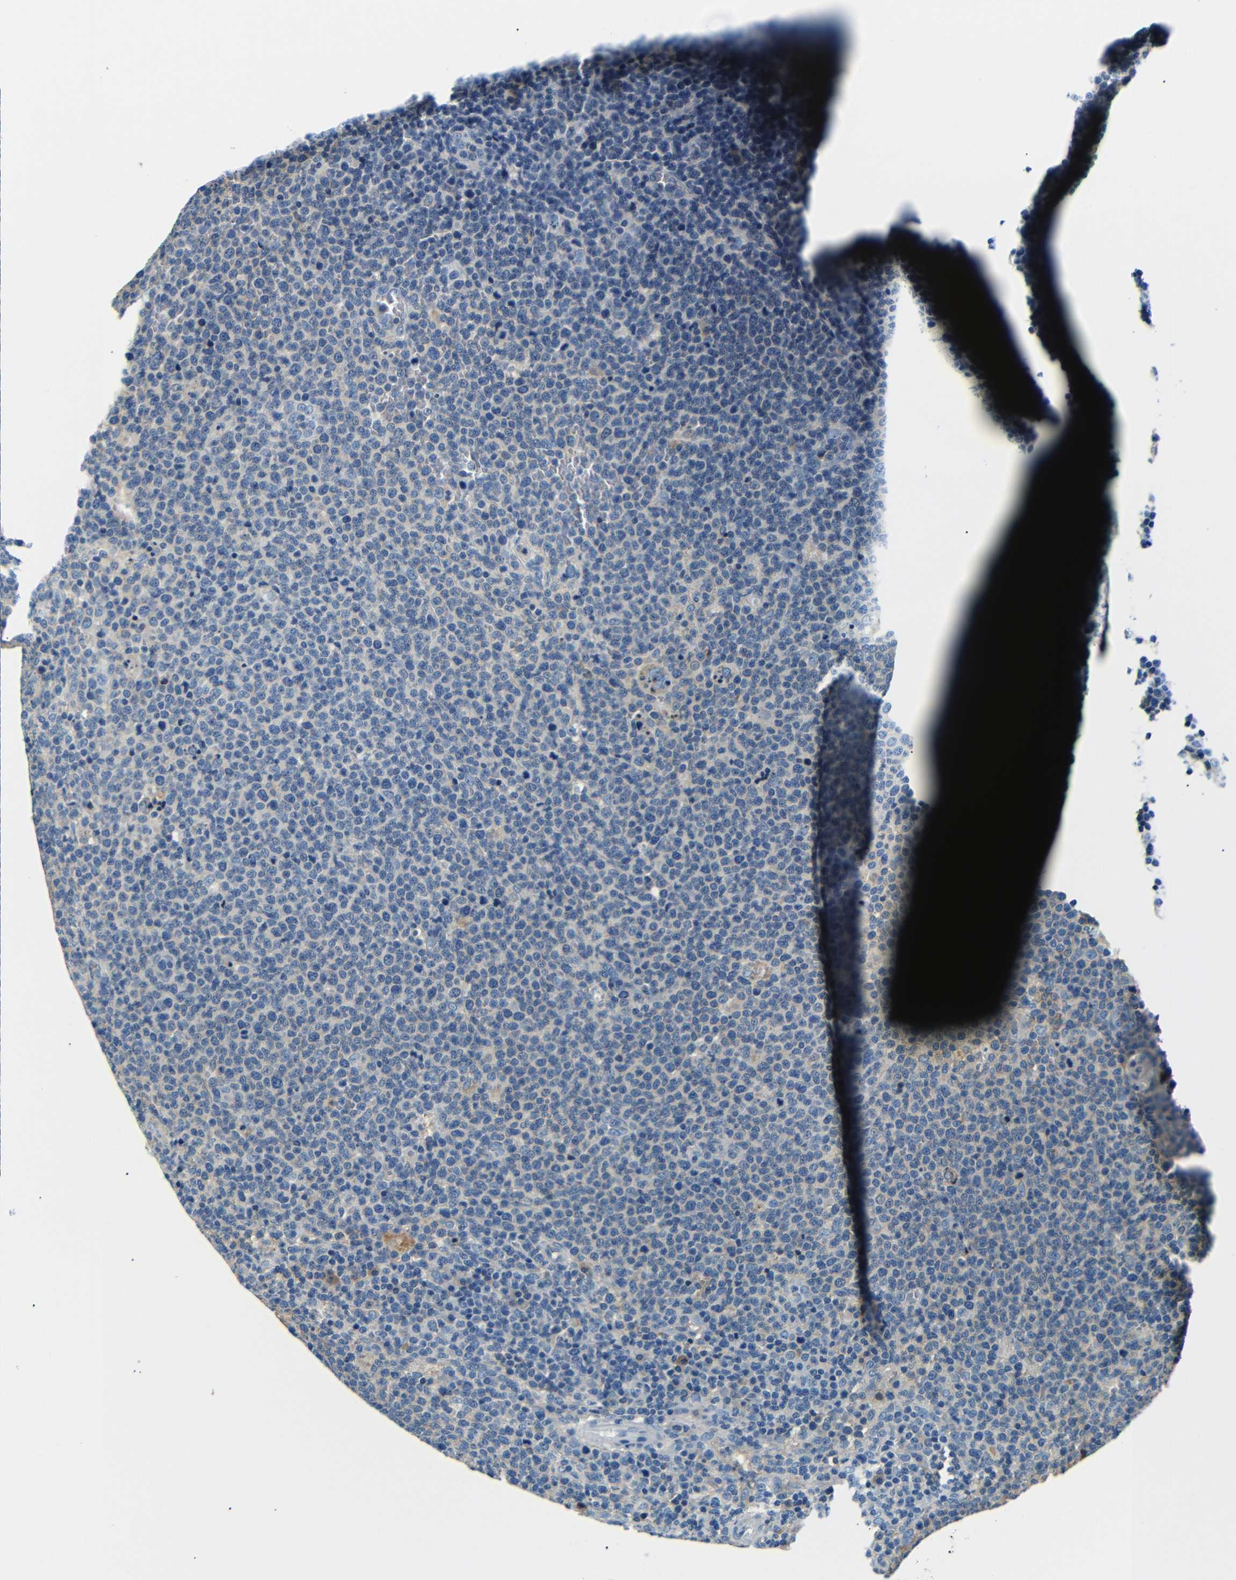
{"staining": {"intensity": "negative", "quantity": "none", "location": "none"}, "tissue": "lymphoma", "cell_type": "Tumor cells", "image_type": "cancer", "snomed": [{"axis": "morphology", "description": "Malignant lymphoma, non-Hodgkin's type, High grade"}, {"axis": "topography", "description": "Lymph node"}], "caption": "High power microscopy photomicrograph of an IHC image of lymphoma, revealing no significant staining in tumor cells.", "gene": "LHCGR", "patient": {"sex": "male", "age": 61}}